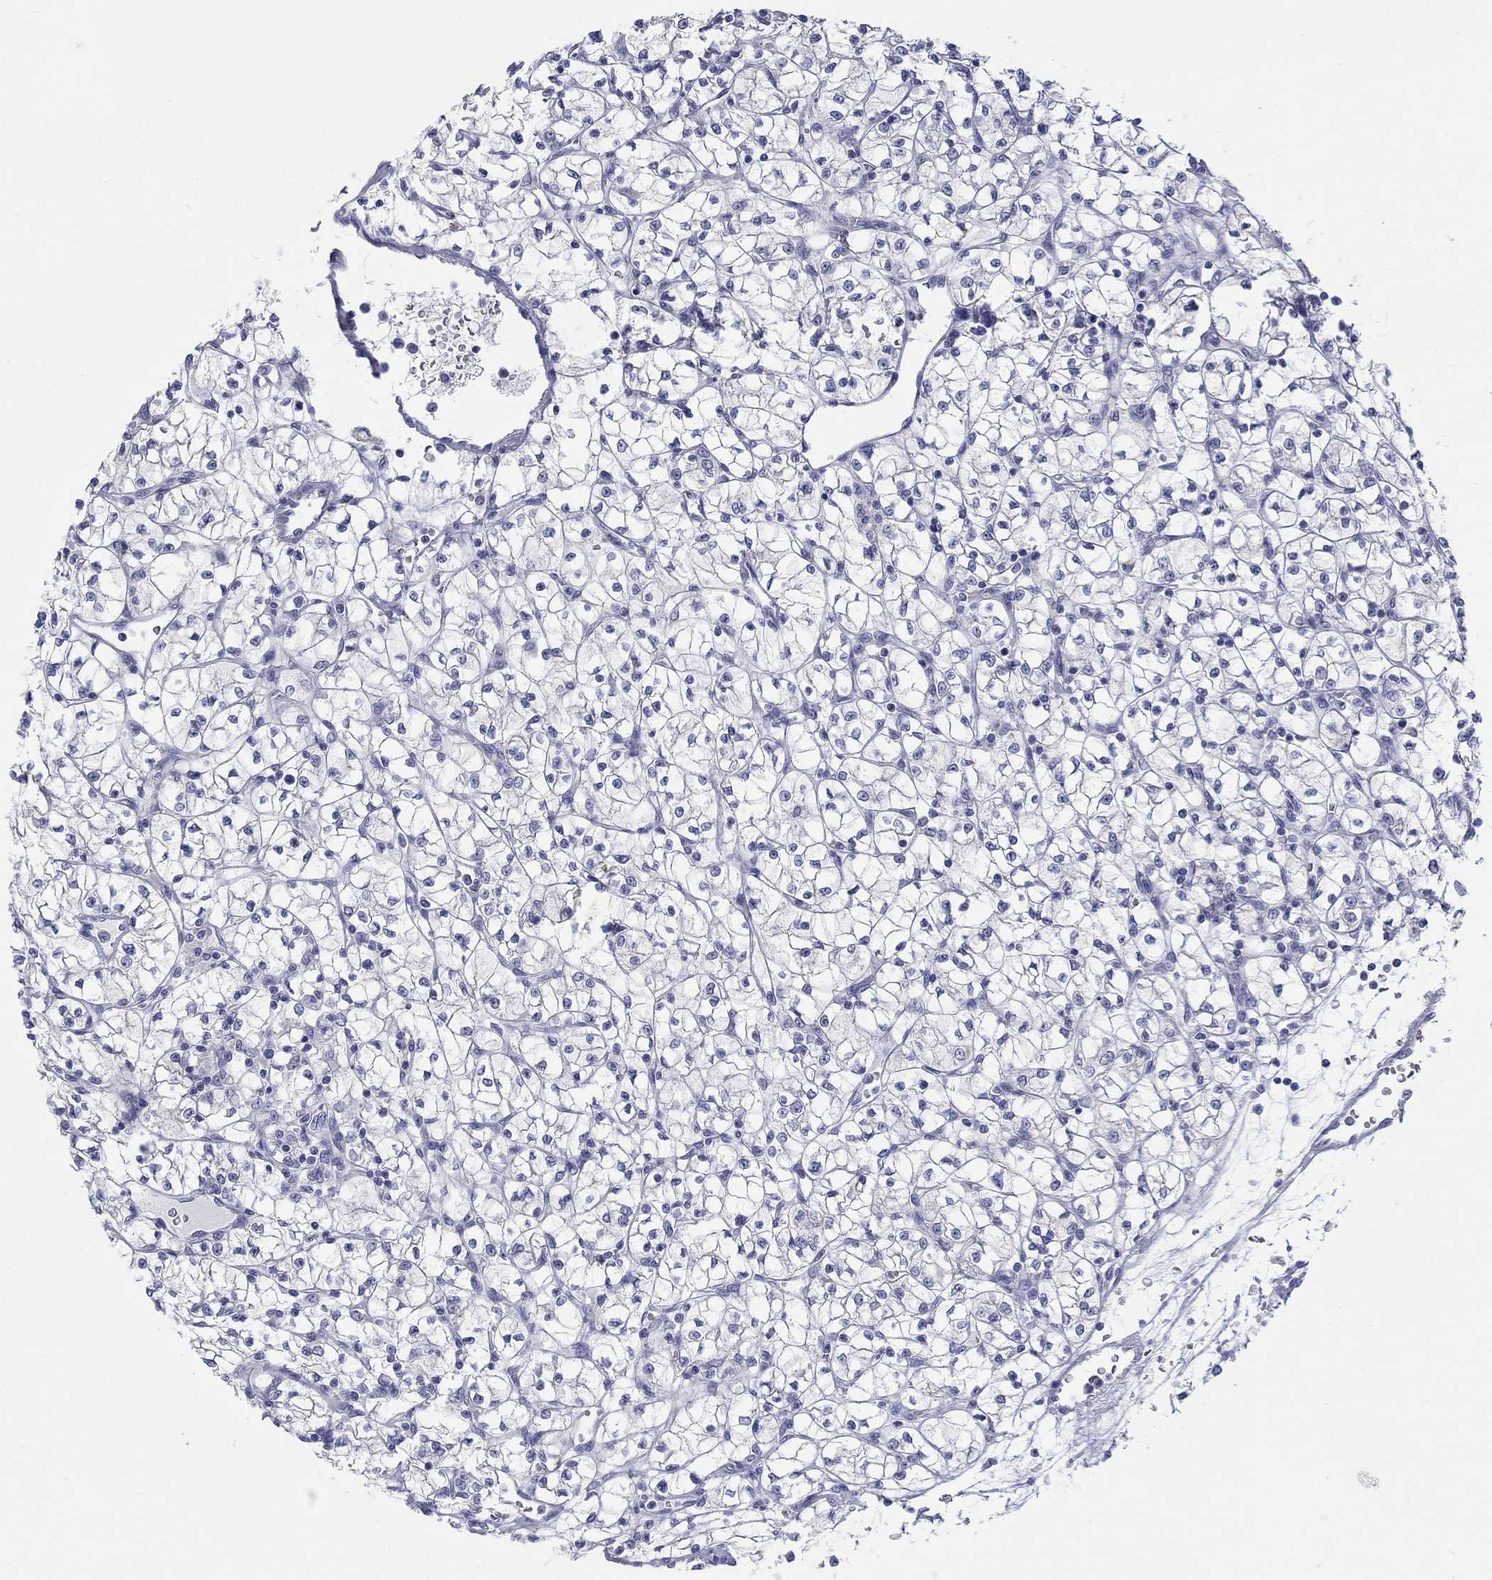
{"staining": {"intensity": "negative", "quantity": "none", "location": "none"}, "tissue": "renal cancer", "cell_type": "Tumor cells", "image_type": "cancer", "snomed": [{"axis": "morphology", "description": "Adenocarcinoma, NOS"}, {"axis": "topography", "description": "Kidney"}], "caption": "High power microscopy histopathology image of an IHC image of renal cancer (adenocarcinoma), revealing no significant expression in tumor cells.", "gene": "LRRC4C", "patient": {"sex": "female", "age": 64}}